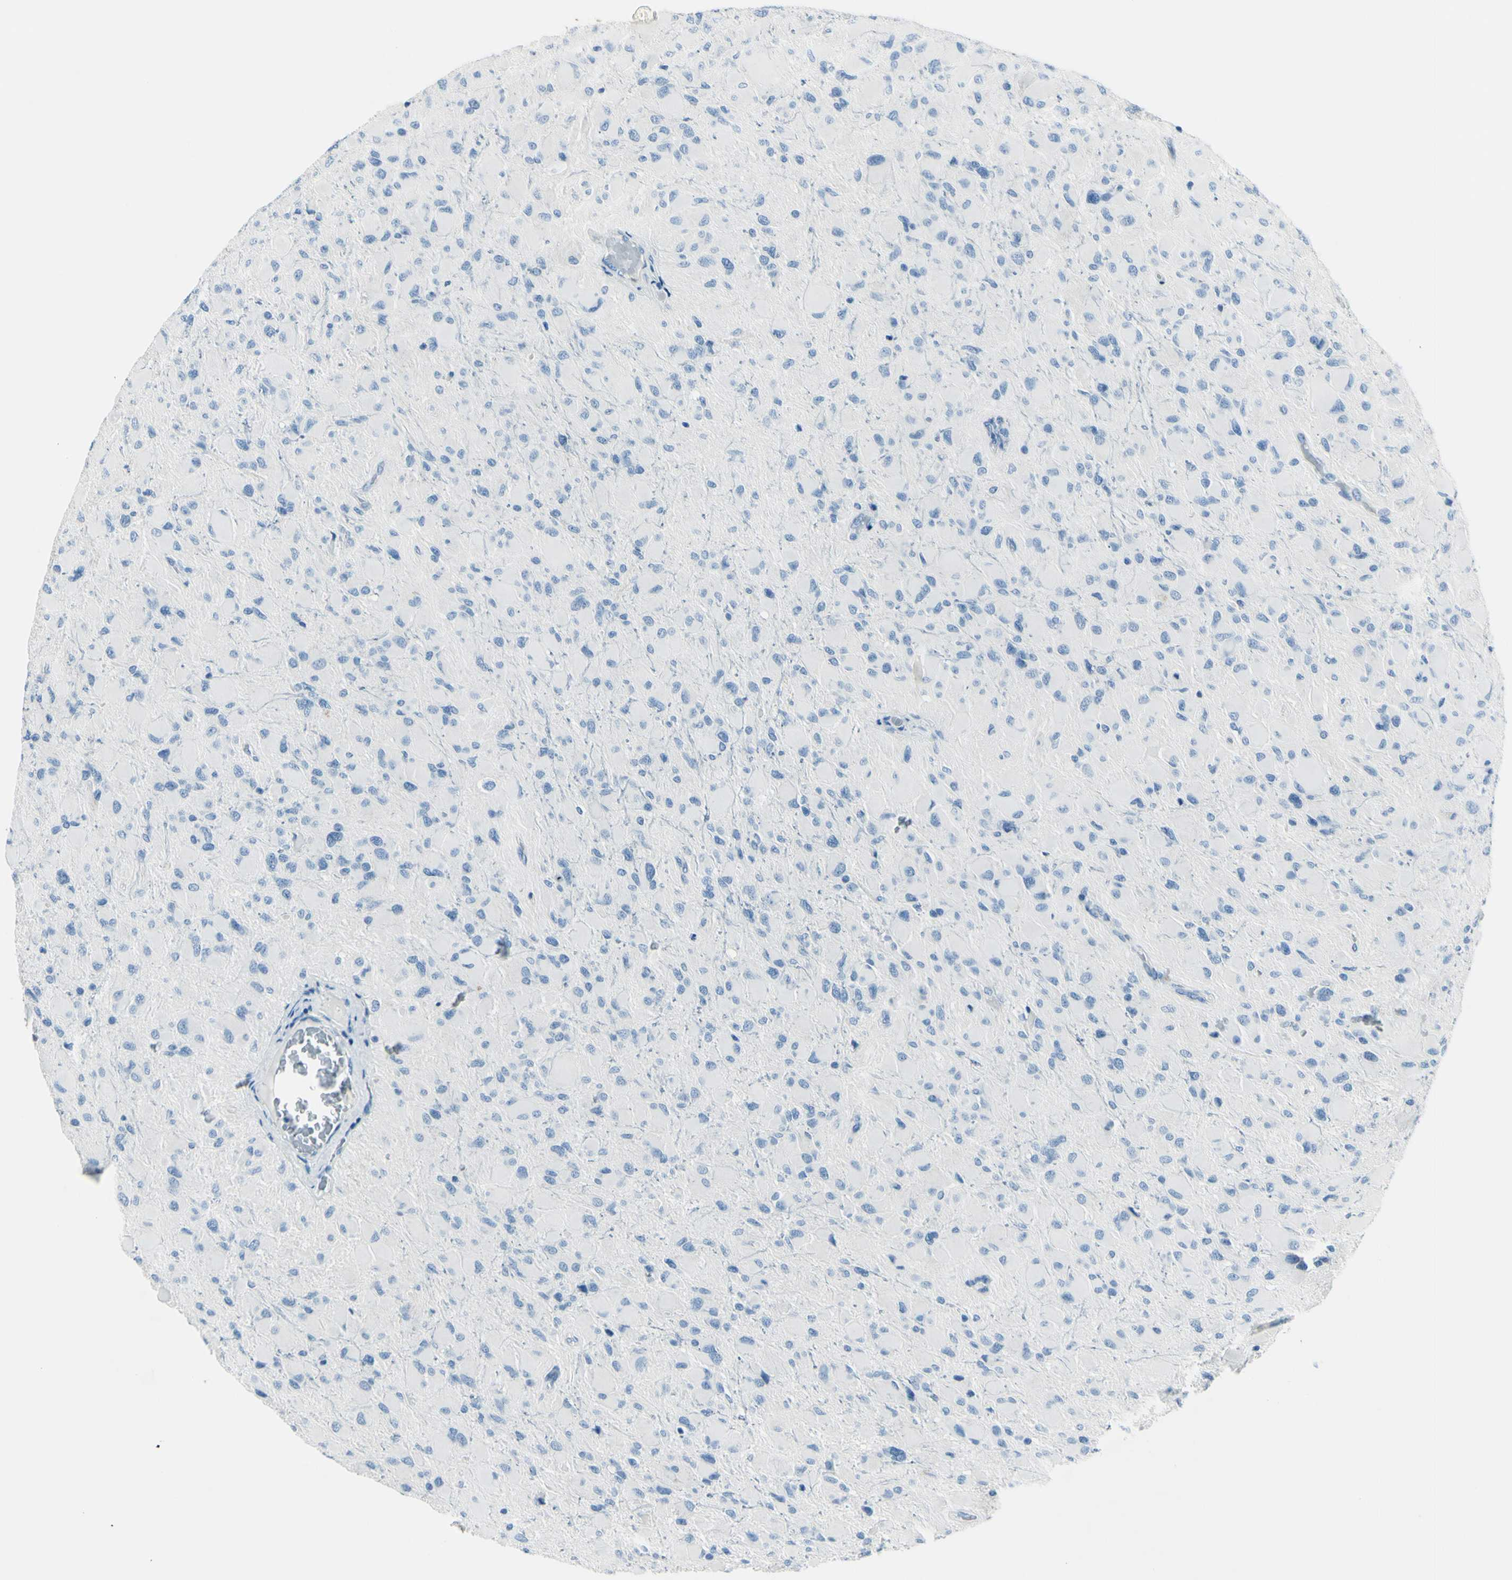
{"staining": {"intensity": "negative", "quantity": "none", "location": "none"}, "tissue": "glioma", "cell_type": "Tumor cells", "image_type": "cancer", "snomed": [{"axis": "morphology", "description": "Glioma, malignant, High grade"}, {"axis": "topography", "description": "Cerebral cortex"}], "caption": "An image of human glioma is negative for staining in tumor cells.", "gene": "CDH15", "patient": {"sex": "female", "age": 36}}